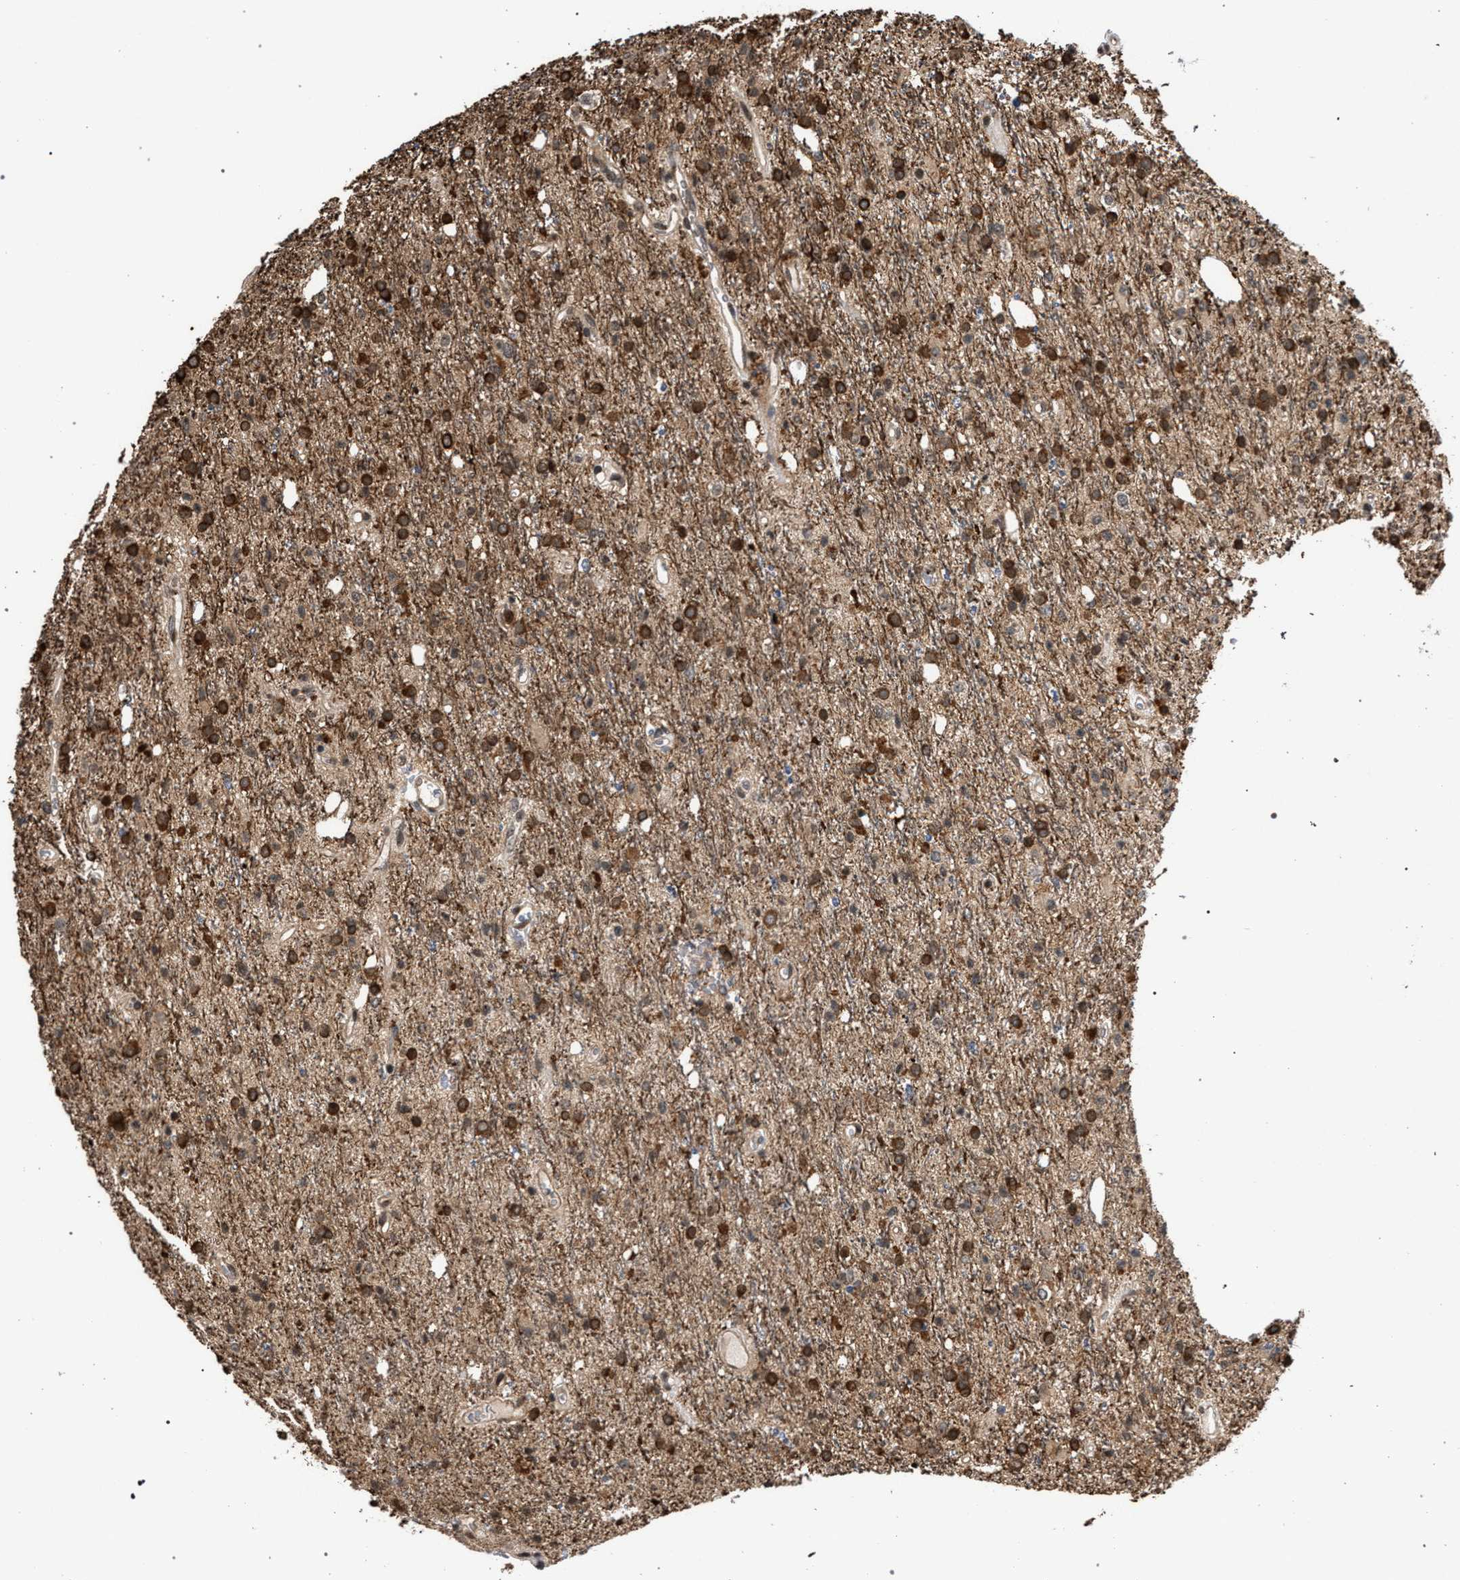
{"staining": {"intensity": "moderate", "quantity": ">75%", "location": "cytoplasmic/membranous"}, "tissue": "glioma", "cell_type": "Tumor cells", "image_type": "cancer", "snomed": [{"axis": "morphology", "description": "Glioma, malignant, High grade"}, {"axis": "topography", "description": "Brain"}], "caption": "A brown stain labels moderate cytoplasmic/membranous expression of a protein in malignant glioma (high-grade) tumor cells. The staining was performed using DAB to visualize the protein expression in brown, while the nuclei were stained in blue with hematoxylin (Magnification: 20x).", "gene": "IRAK4", "patient": {"sex": "male", "age": 47}}